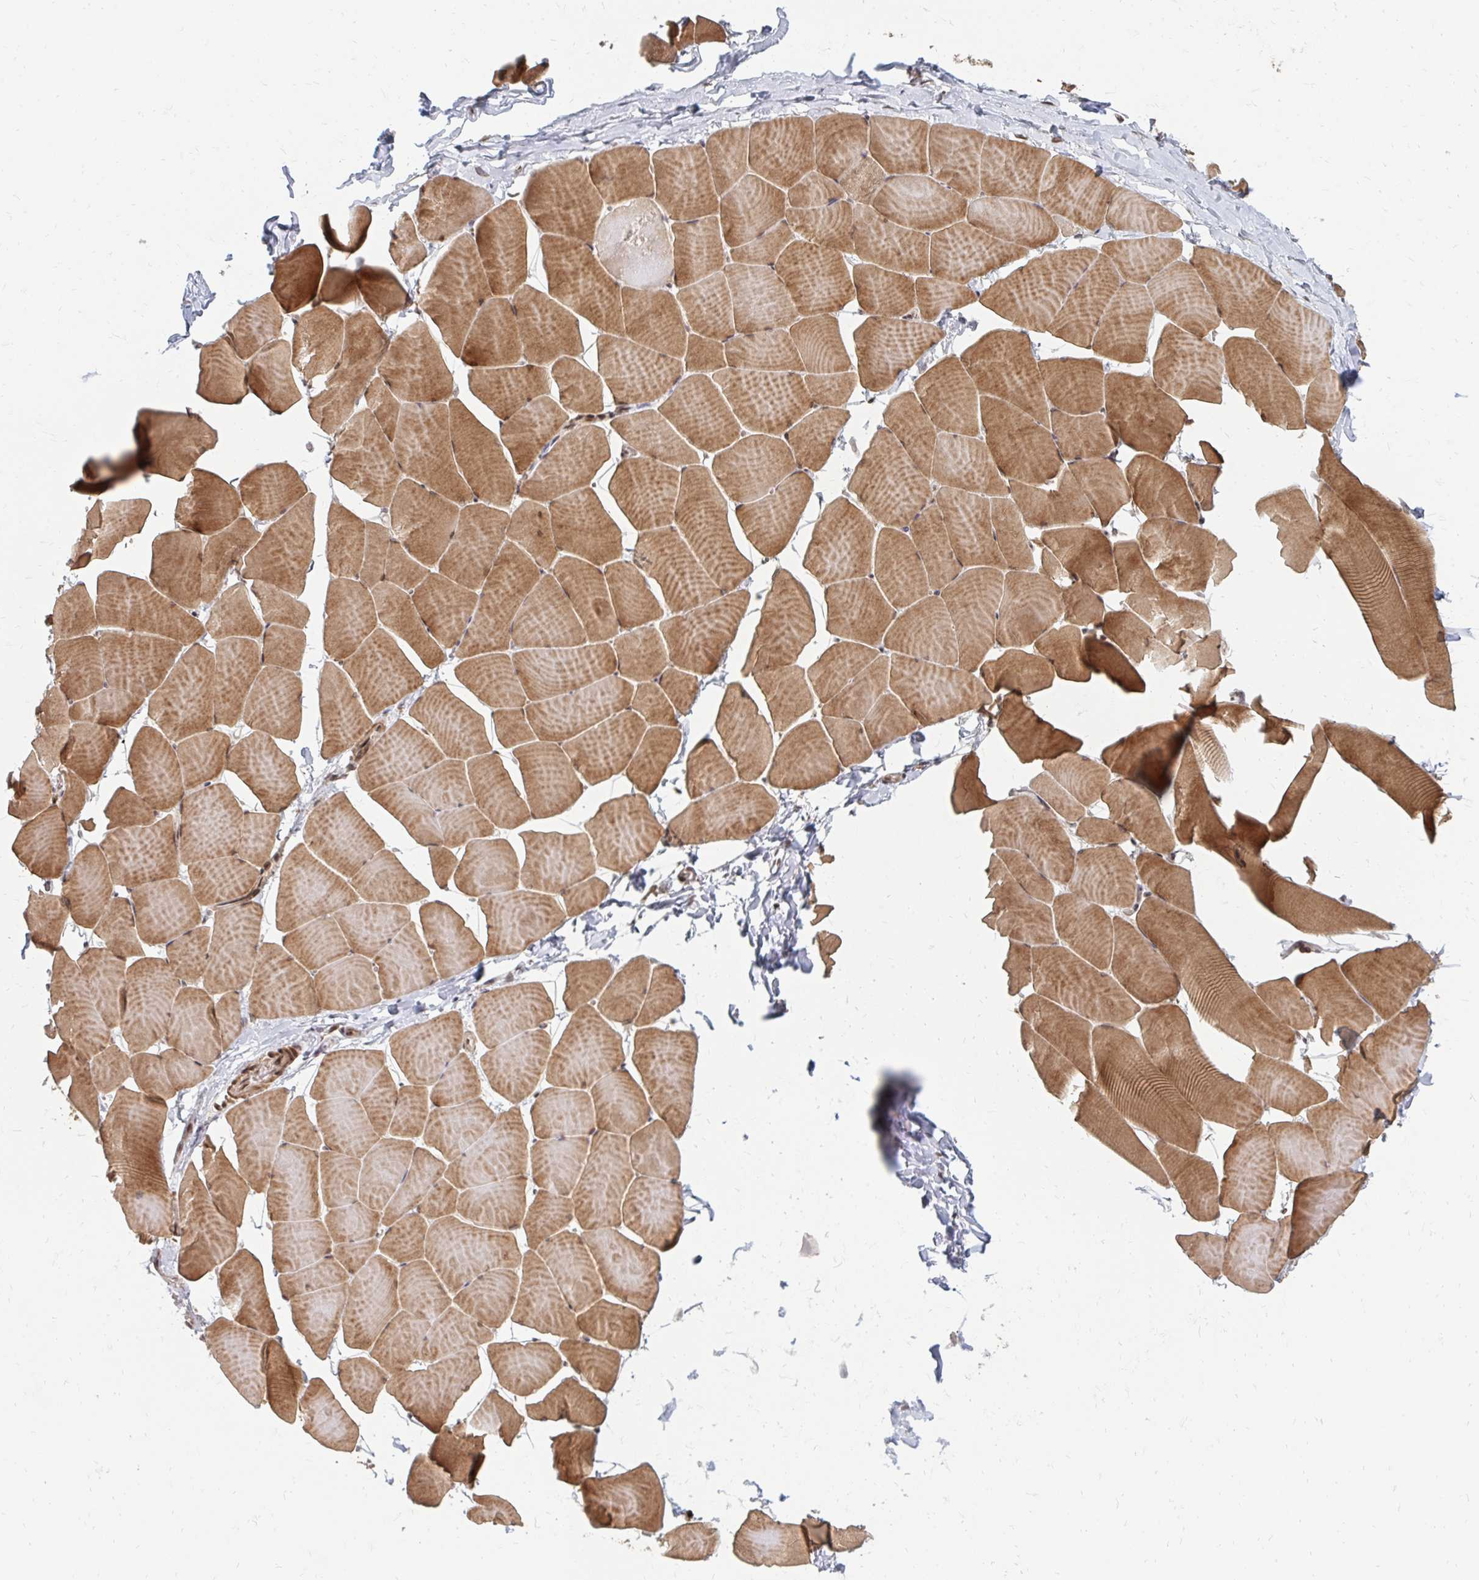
{"staining": {"intensity": "moderate", "quantity": ">75%", "location": "cytoplasmic/membranous,nuclear"}, "tissue": "skeletal muscle", "cell_type": "Myocytes", "image_type": "normal", "snomed": [{"axis": "morphology", "description": "Normal tissue, NOS"}, {"axis": "topography", "description": "Skeletal muscle"}], "caption": "Immunohistochemical staining of normal skeletal muscle exhibits moderate cytoplasmic/membranous,nuclear protein positivity in about >75% of myocytes. (DAB (3,3'-diaminobenzidine) = brown stain, brightfield microscopy at high magnification).", "gene": "ZNF285", "patient": {"sex": "male", "age": 25}}